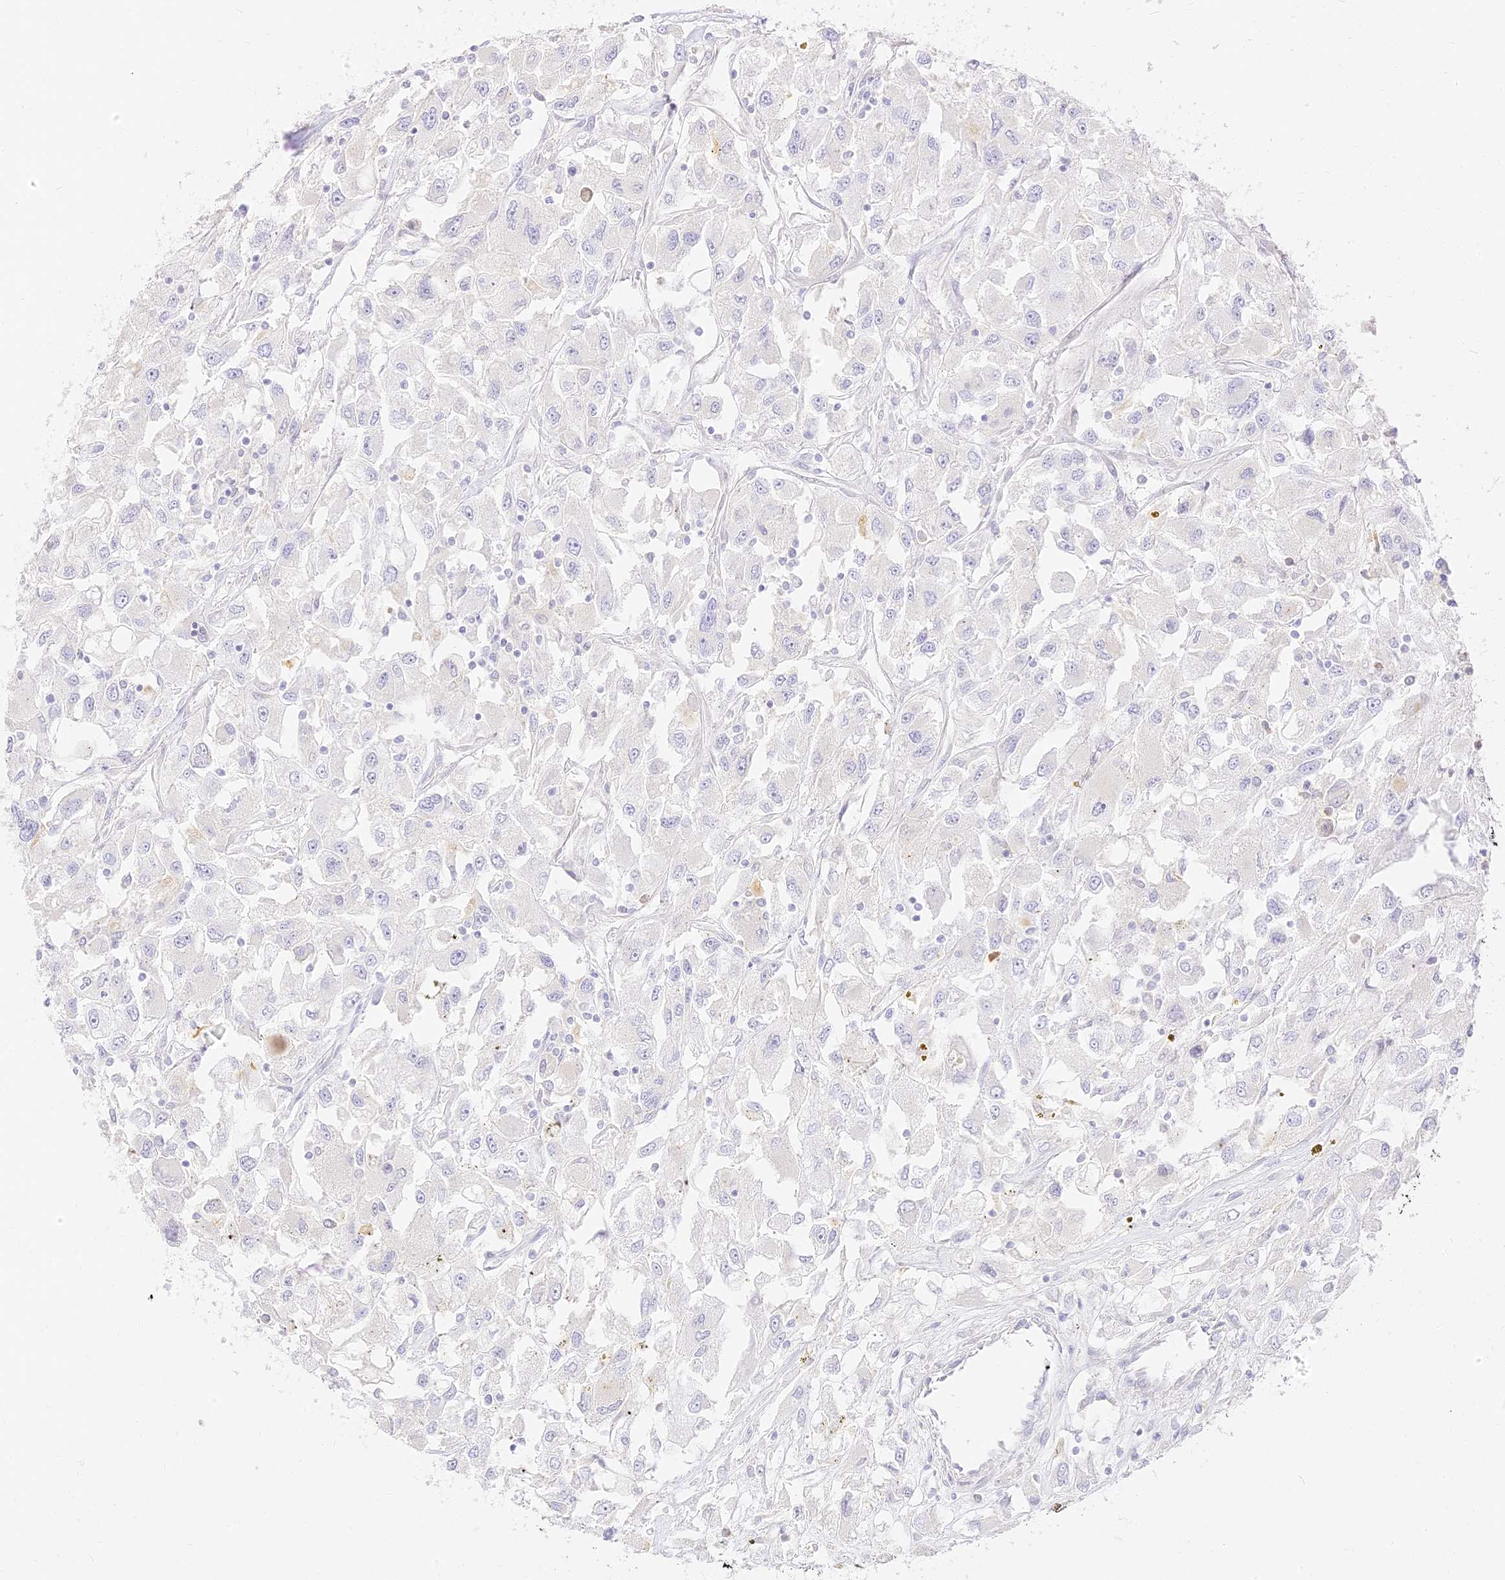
{"staining": {"intensity": "negative", "quantity": "none", "location": "none"}, "tissue": "renal cancer", "cell_type": "Tumor cells", "image_type": "cancer", "snomed": [{"axis": "morphology", "description": "Adenocarcinoma, NOS"}, {"axis": "topography", "description": "Kidney"}], "caption": "Immunohistochemistry image of adenocarcinoma (renal) stained for a protein (brown), which reveals no expression in tumor cells. The staining was performed using DAB (3,3'-diaminobenzidine) to visualize the protein expression in brown, while the nuclei were stained in blue with hematoxylin (Magnification: 20x).", "gene": "SEC13", "patient": {"sex": "female", "age": 52}}